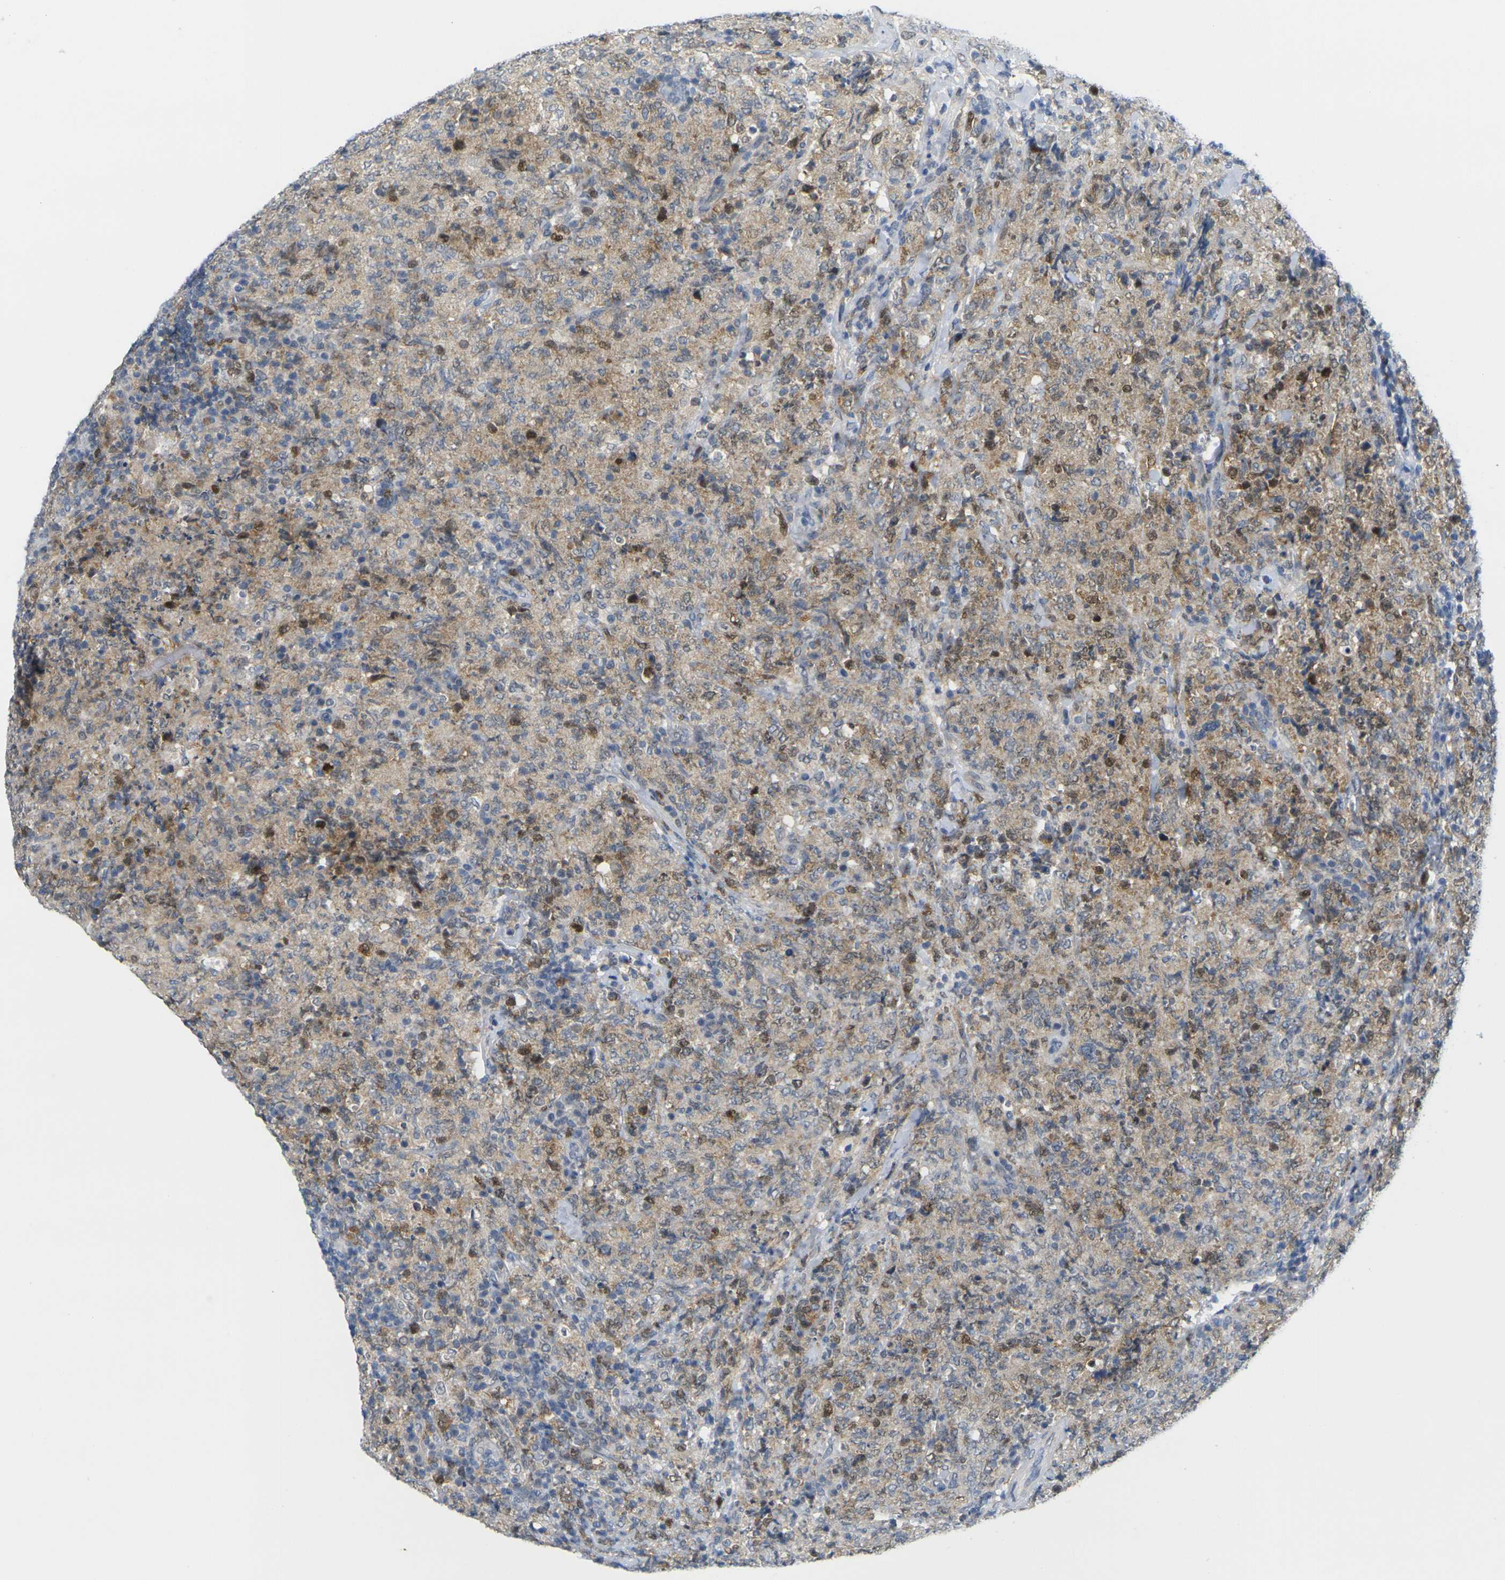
{"staining": {"intensity": "moderate", "quantity": "25%-75%", "location": "cytoplasmic/membranous,nuclear"}, "tissue": "lymphoma", "cell_type": "Tumor cells", "image_type": "cancer", "snomed": [{"axis": "morphology", "description": "Malignant lymphoma, non-Hodgkin's type, High grade"}, {"axis": "topography", "description": "Tonsil"}], "caption": "About 25%-75% of tumor cells in lymphoma reveal moderate cytoplasmic/membranous and nuclear protein positivity as visualized by brown immunohistochemical staining.", "gene": "CDK2", "patient": {"sex": "female", "age": 36}}